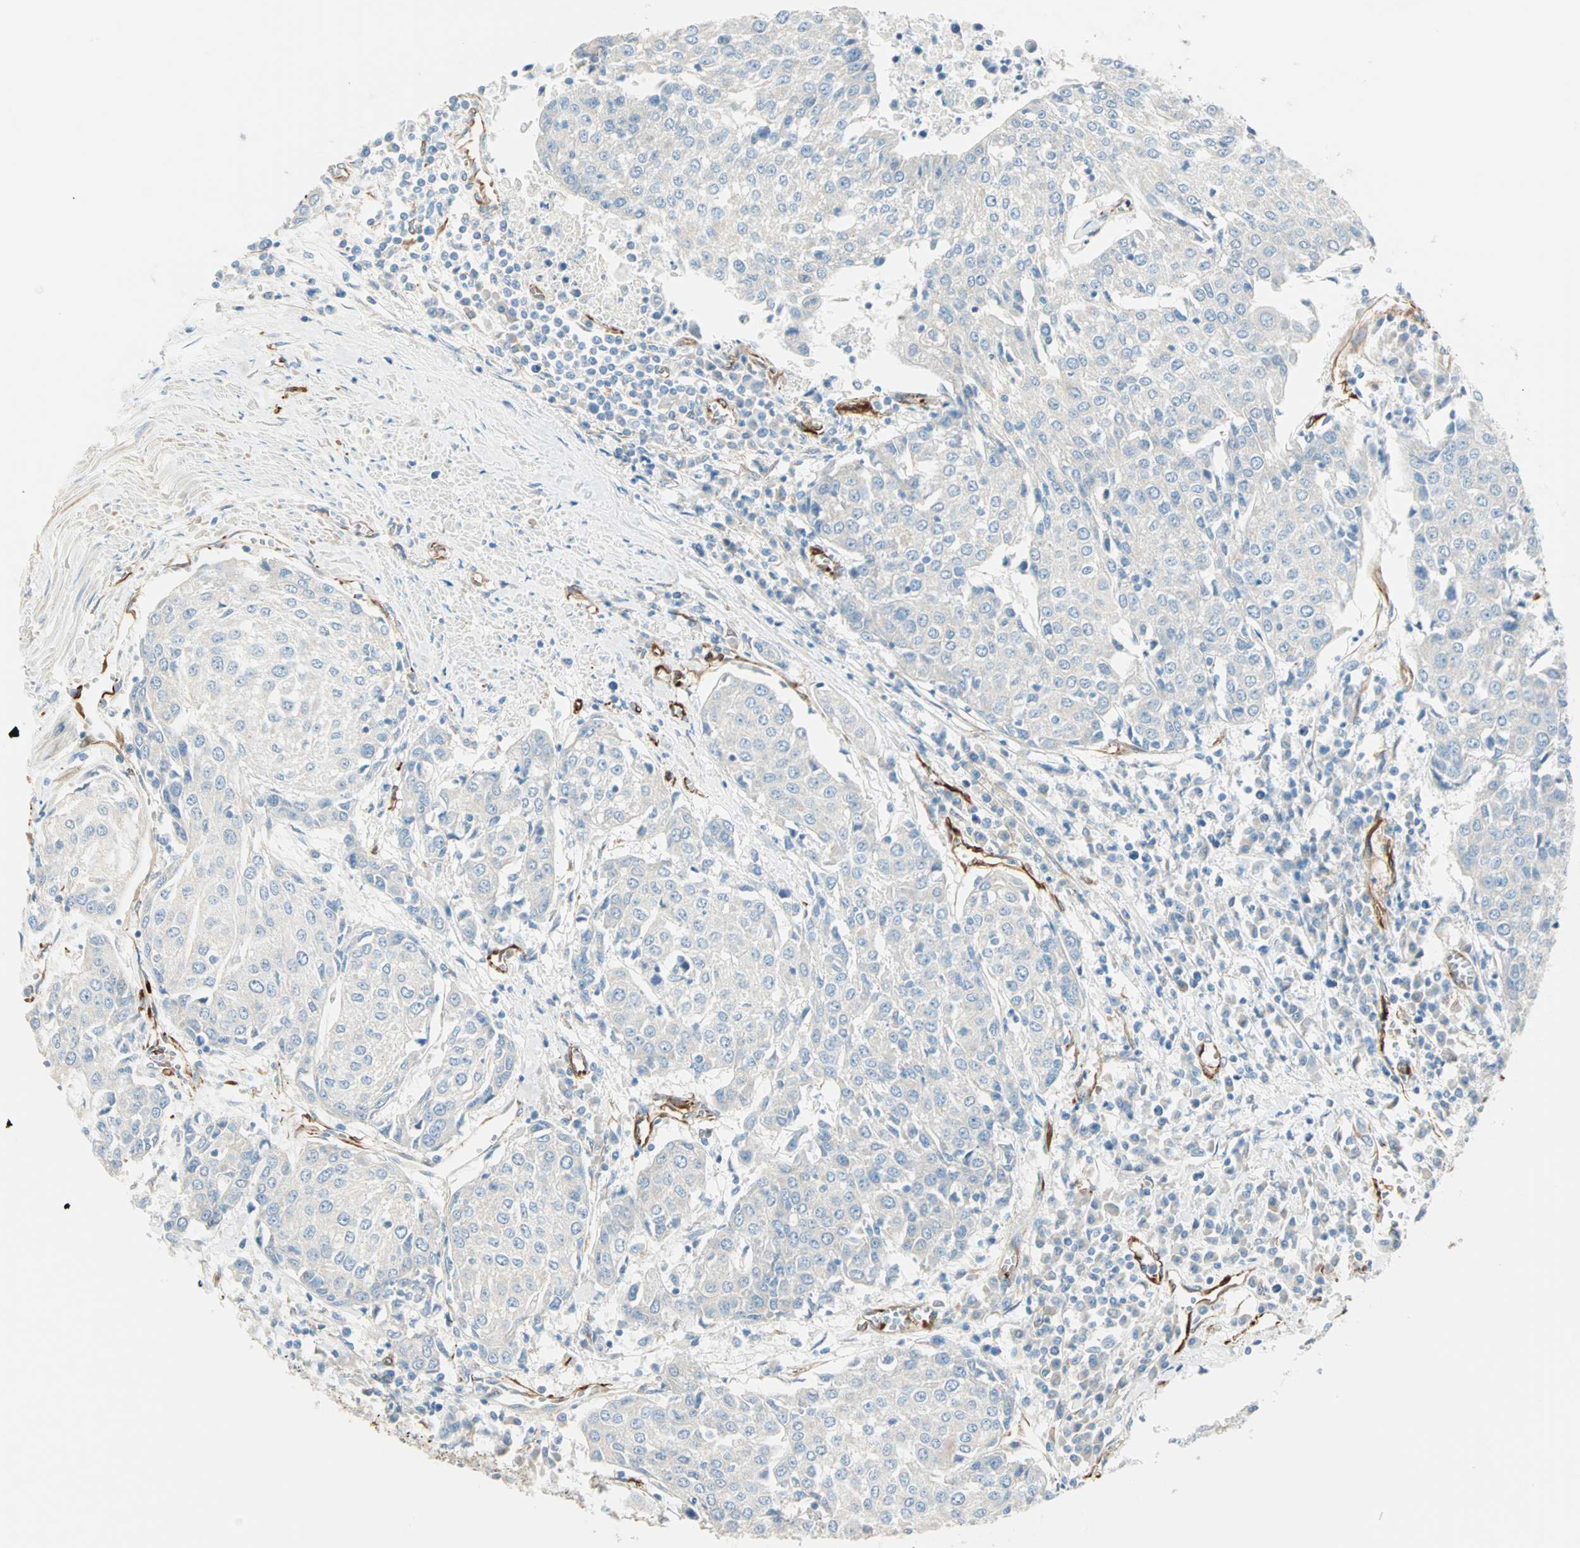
{"staining": {"intensity": "negative", "quantity": "none", "location": "none"}, "tissue": "urothelial cancer", "cell_type": "Tumor cells", "image_type": "cancer", "snomed": [{"axis": "morphology", "description": "Urothelial carcinoma, High grade"}, {"axis": "topography", "description": "Urinary bladder"}], "caption": "DAB (3,3'-diaminobenzidine) immunohistochemical staining of human urothelial cancer exhibits no significant positivity in tumor cells. (Stains: DAB immunohistochemistry (IHC) with hematoxylin counter stain, Microscopy: brightfield microscopy at high magnification).", "gene": "NES", "patient": {"sex": "female", "age": 85}}